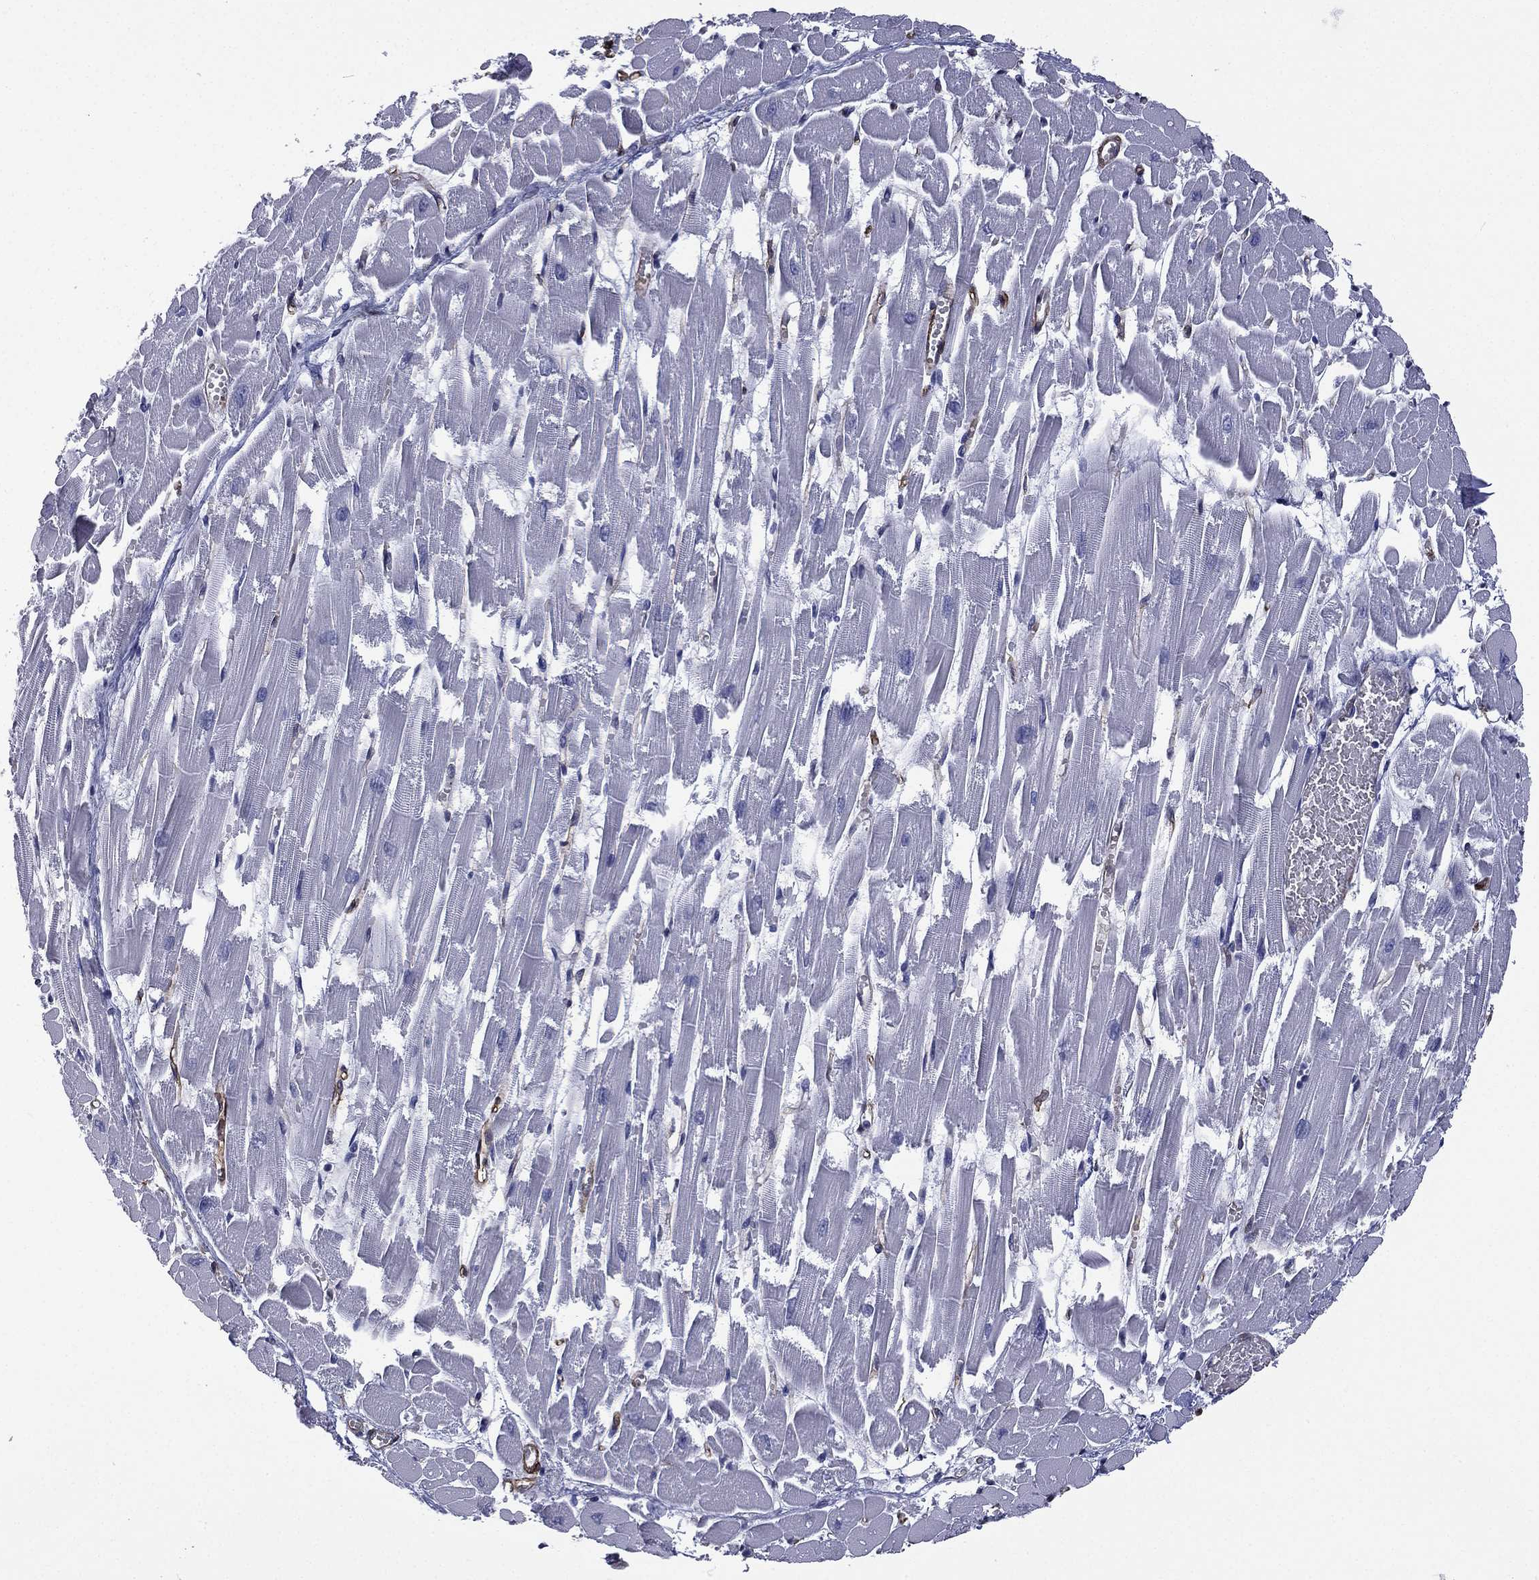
{"staining": {"intensity": "negative", "quantity": "none", "location": "none"}, "tissue": "heart muscle", "cell_type": "Cardiomyocytes", "image_type": "normal", "snomed": [{"axis": "morphology", "description": "Normal tissue, NOS"}, {"axis": "topography", "description": "Heart"}], "caption": "Immunohistochemistry (IHC) image of benign heart muscle: human heart muscle stained with DAB shows no significant protein expression in cardiomyocytes. Brightfield microscopy of immunohistochemistry stained with DAB (3,3'-diaminobenzidine) (brown) and hematoxylin (blue), captured at high magnification.", "gene": "CAVIN3", "patient": {"sex": "female", "age": 52}}